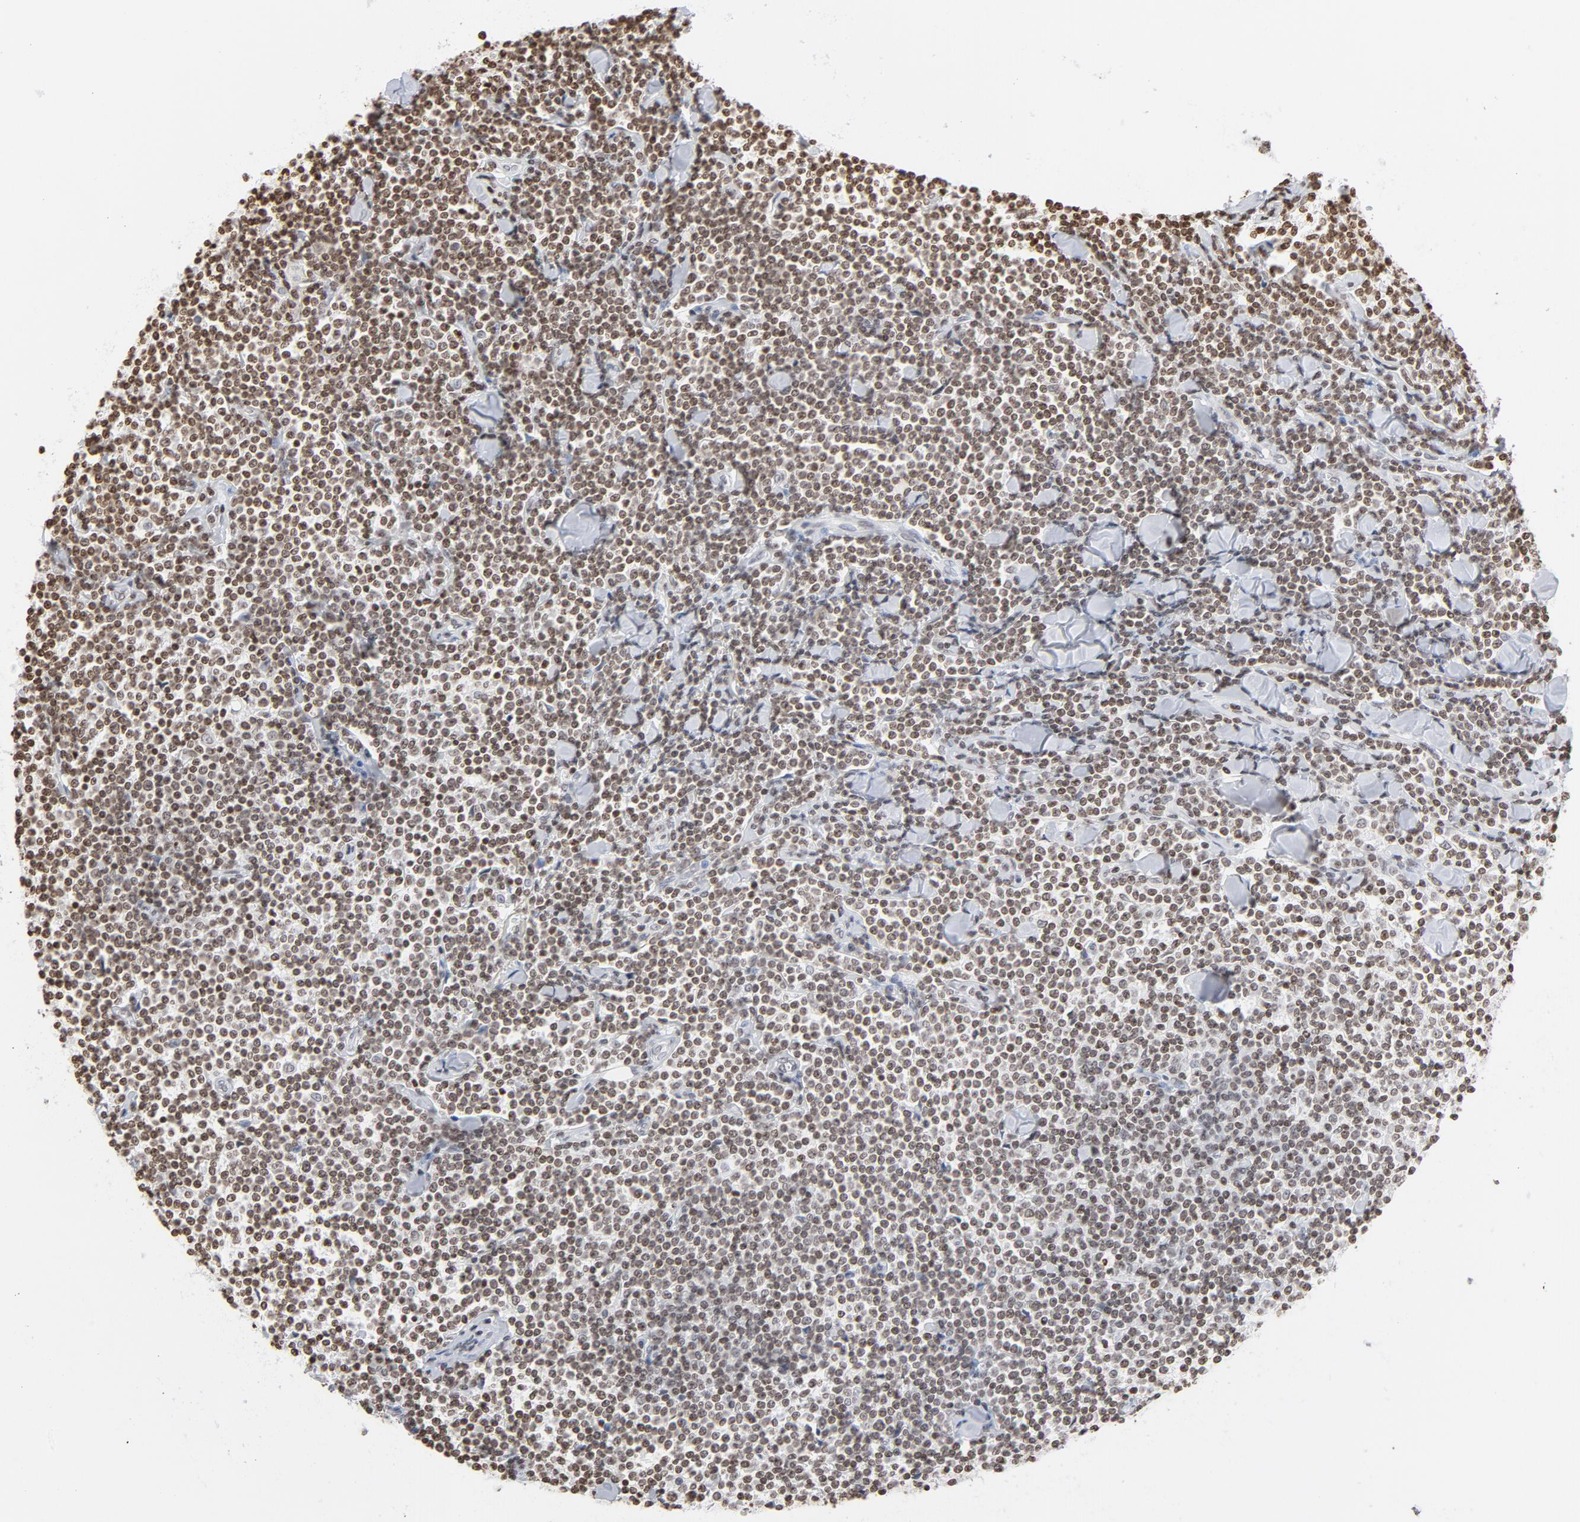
{"staining": {"intensity": "moderate", "quantity": ">75%", "location": "nuclear"}, "tissue": "lymphoma", "cell_type": "Tumor cells", "image_type": "cancer", "snomed": [{"axis": "morphology", "description": "Malignant lymphoma, non-Hodgkin's type, Low grade"}, {"axis": "topography", "description": "Soft tissue"}], "caption": "Human lymphoma stained with a protein marker reveals moderate staining in tumor cells.", "gene": "H2AC12", "patient": {"sex": "male", "age": 92}}